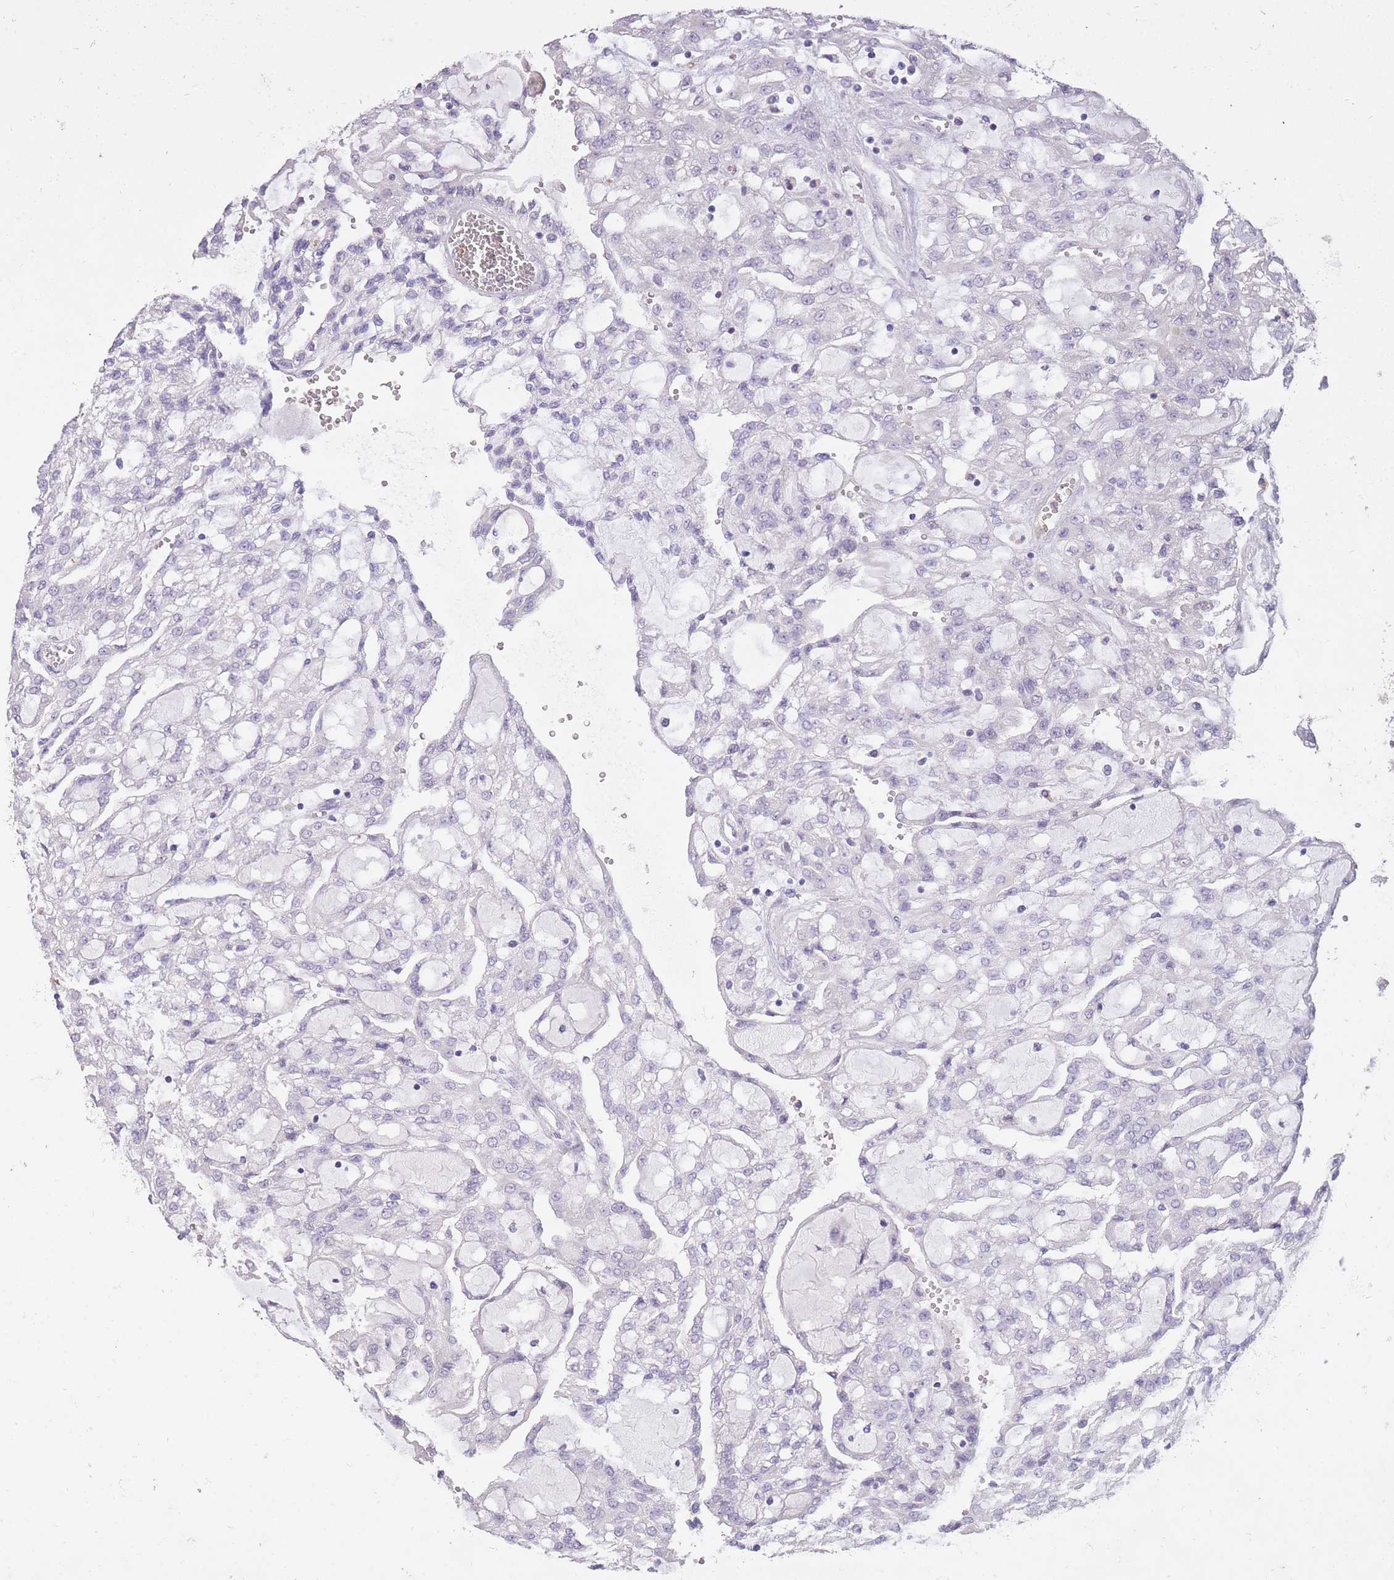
{"staining": {"intensity": "negative", "quantity": "none", "location": "none"}, "tissue": "renal cancer", "cell_type": "Tumor cells", "image_type": "cancer", "snomed": [{"axis": "morphology", "description": "Adenocarcinoma, NOS"}, {"axis": "topography", "description": "Kidney"}], "caption": "An image of human renal cancer is negative for staining in tumor cells.", "gene": "FRG2C", "patient": {"sex": "male", "age": 63}}